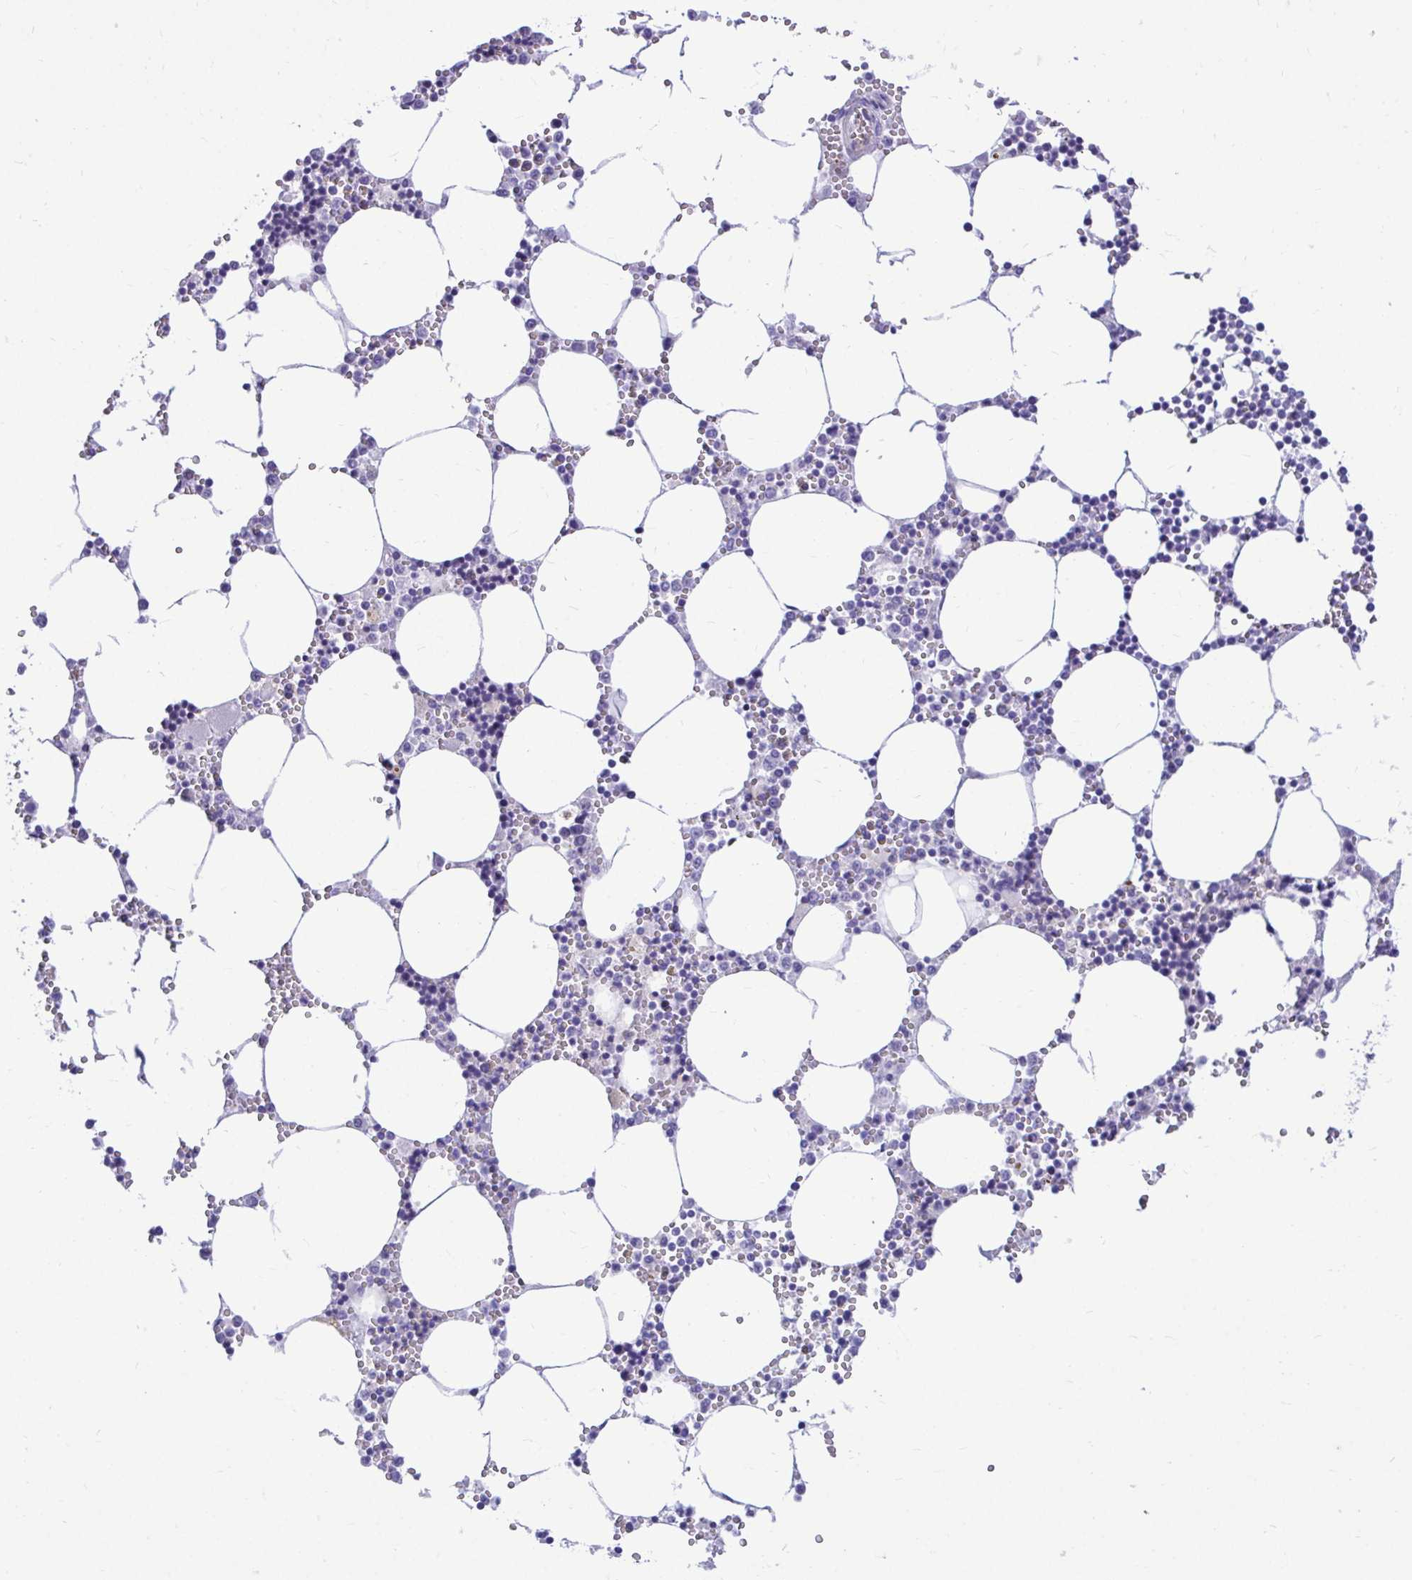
{"staining": {"intensity": "negative", "quantity": "none", "location": "none"}, "tissue": "bone marrow", "cell_type": "Hematopoietic cells", "image_type": "normal", "snomed": [{"axis": "morphology", "description": "Normal tissue, NOS"}, {"axis": "topography", "description": "Bone marrow"}], "caption": "High power microscopy photomicrograph of an IHC micrograph of normal bone marrow, revealing no significant staining in hematopoietic cells. (DAB (3,3'-diaminobenzidine) IHC with hematoxylin counter stain).", "gene": "ABCG2", "patient": {"sex": "male", "age": 54}}